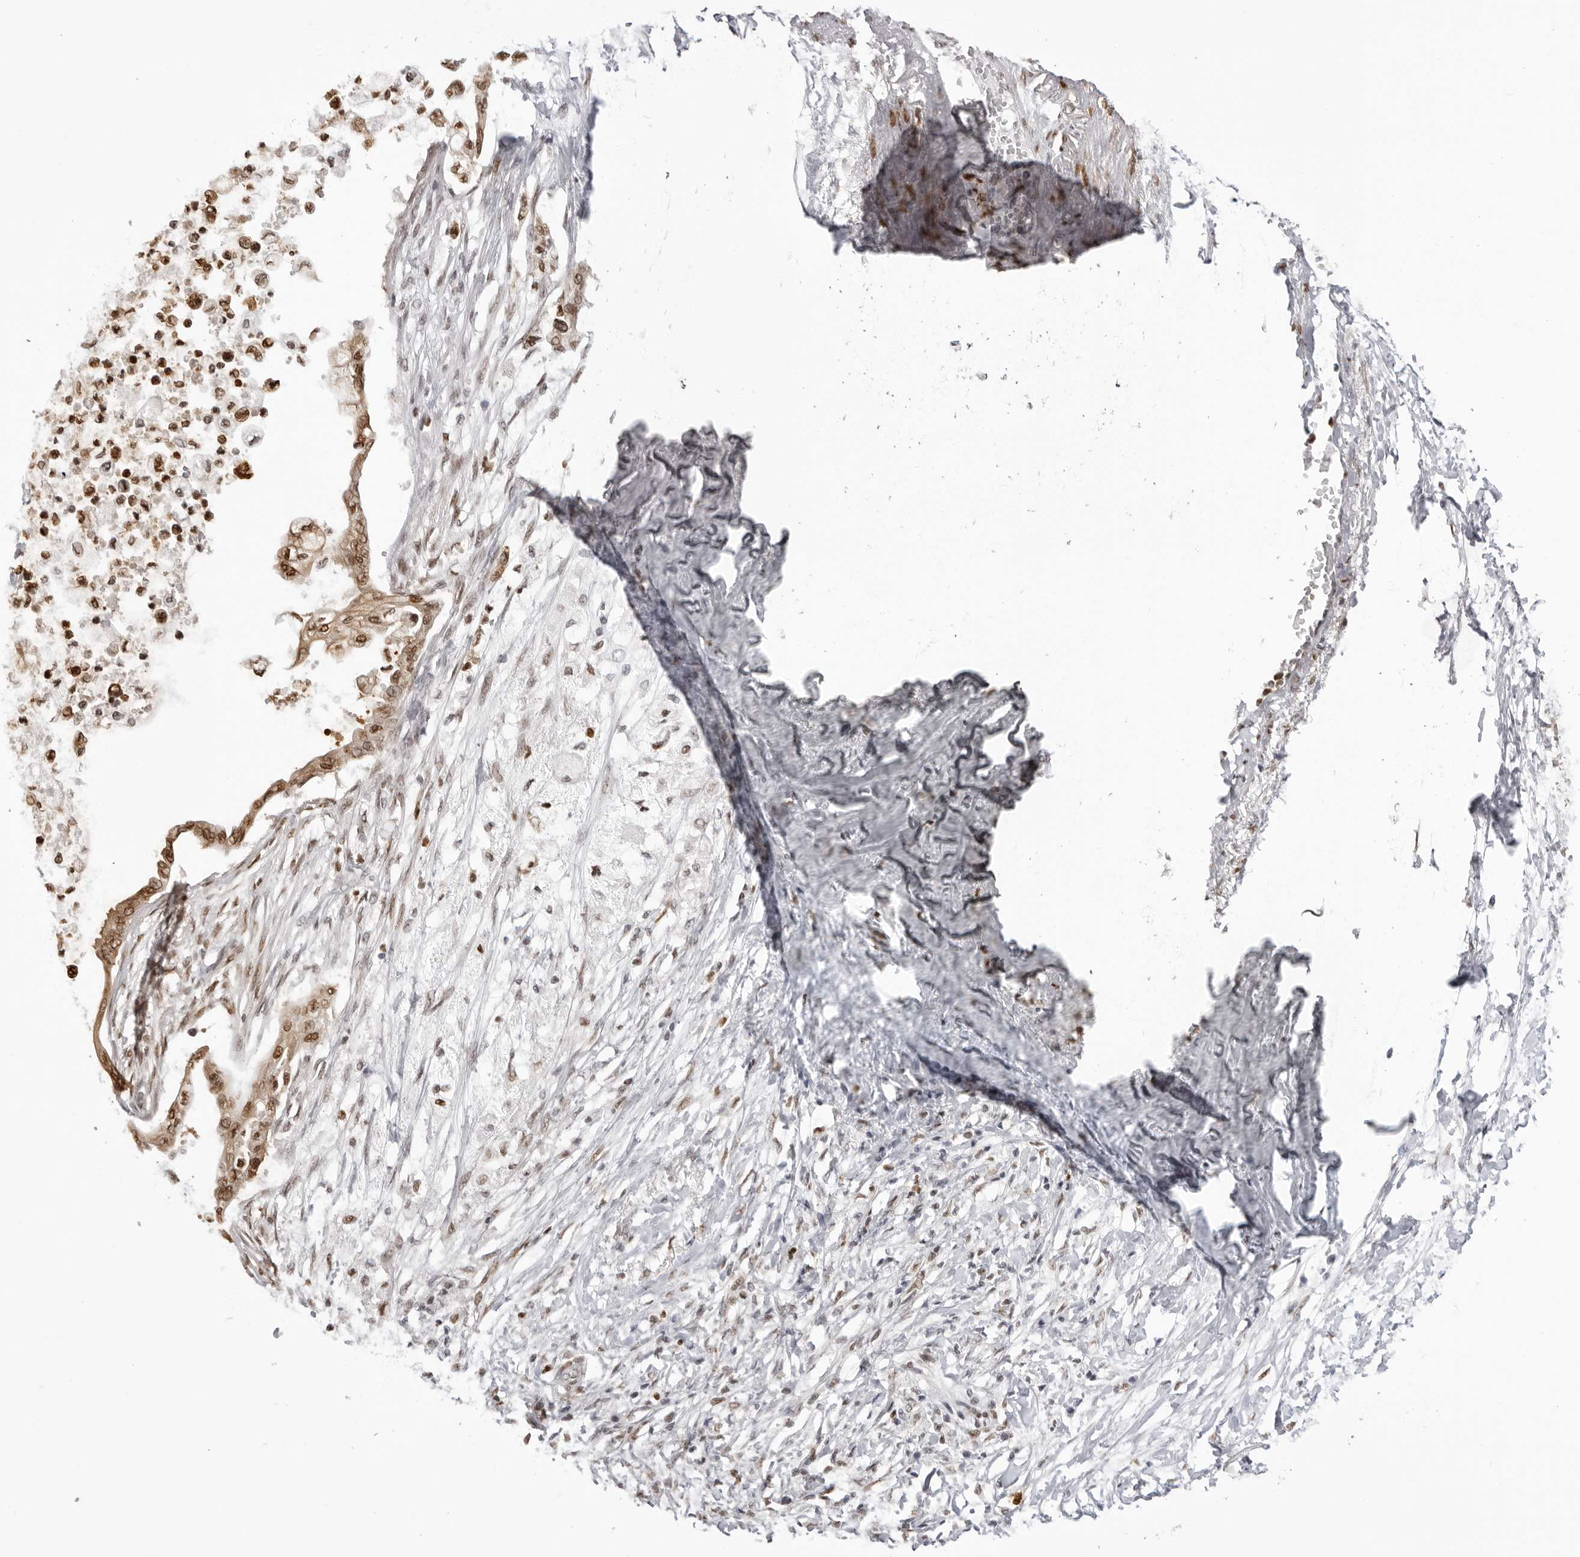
{"staining": {"intensity": "moderate", "quantity": ">75%", "location": "cytoplasmic/membranous,nuclear"}, "tissue": "pancreatic cancer", "cell_type": "Tumor cells", "image_type": "cancer", "snomed": [{"axis": "morphology", "description": "Normal tissue, NOS"}, {"axis": "morphology", "description": "Adenocarcinoma, NOS"}, {"axis": "topography", "description": "Pancreas"}, {"axis": "topography", "description": "Duodenum"}], "caption": "Pancreatic adenocarcinoma stained for a protein (brown) demonstrates moderate cytoplasmic/membranous and nuclear positive expression in approximately >75% of tumor cells.", "gene": "HSPA4", "patient": {"sex": "female", "age": 60}}